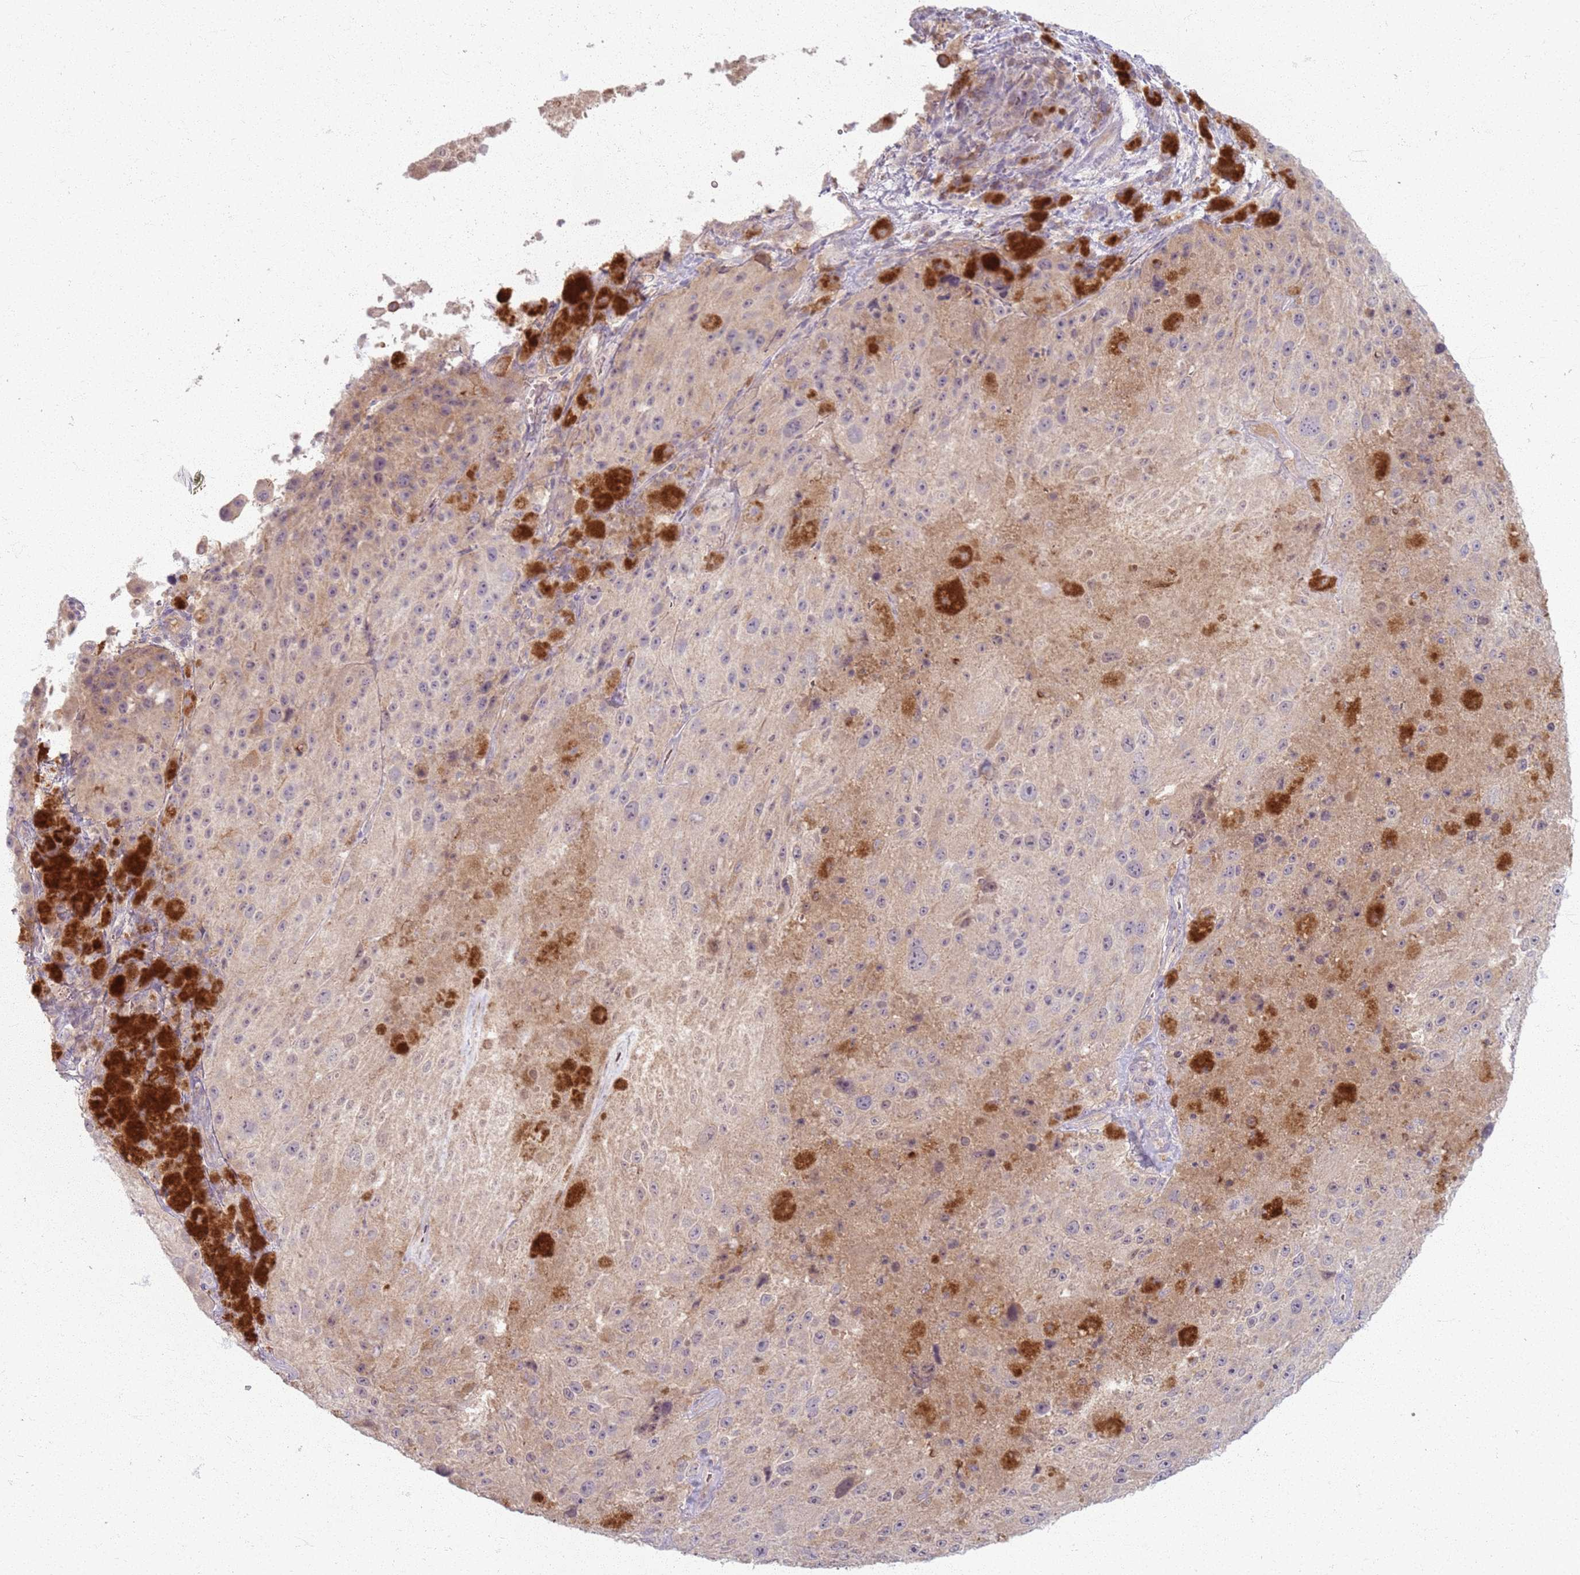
{"staining": {"intensity": "moderate", "quantity": "<25%", "location": "cytoplasmic/membranous"}, "tissue": "melanoma", "cell_type": "Tumor cells", "image_type": "cancer", "snomed": [{"axis": "morphology", "description": "Malignant melanoma, Metastatic site"}, {"axis": "topography", "description": "Lymph node"}], "caption": "A low amount of moderate cytoplasmic/membranous positivity is present in approximately <25% of tumor cells in melanoma tissue. (Brightfield microscopy of DAB IHC at high magnification).", "gene": "ZDHHC2", "patient": {"sex": "male", "age": 62}}